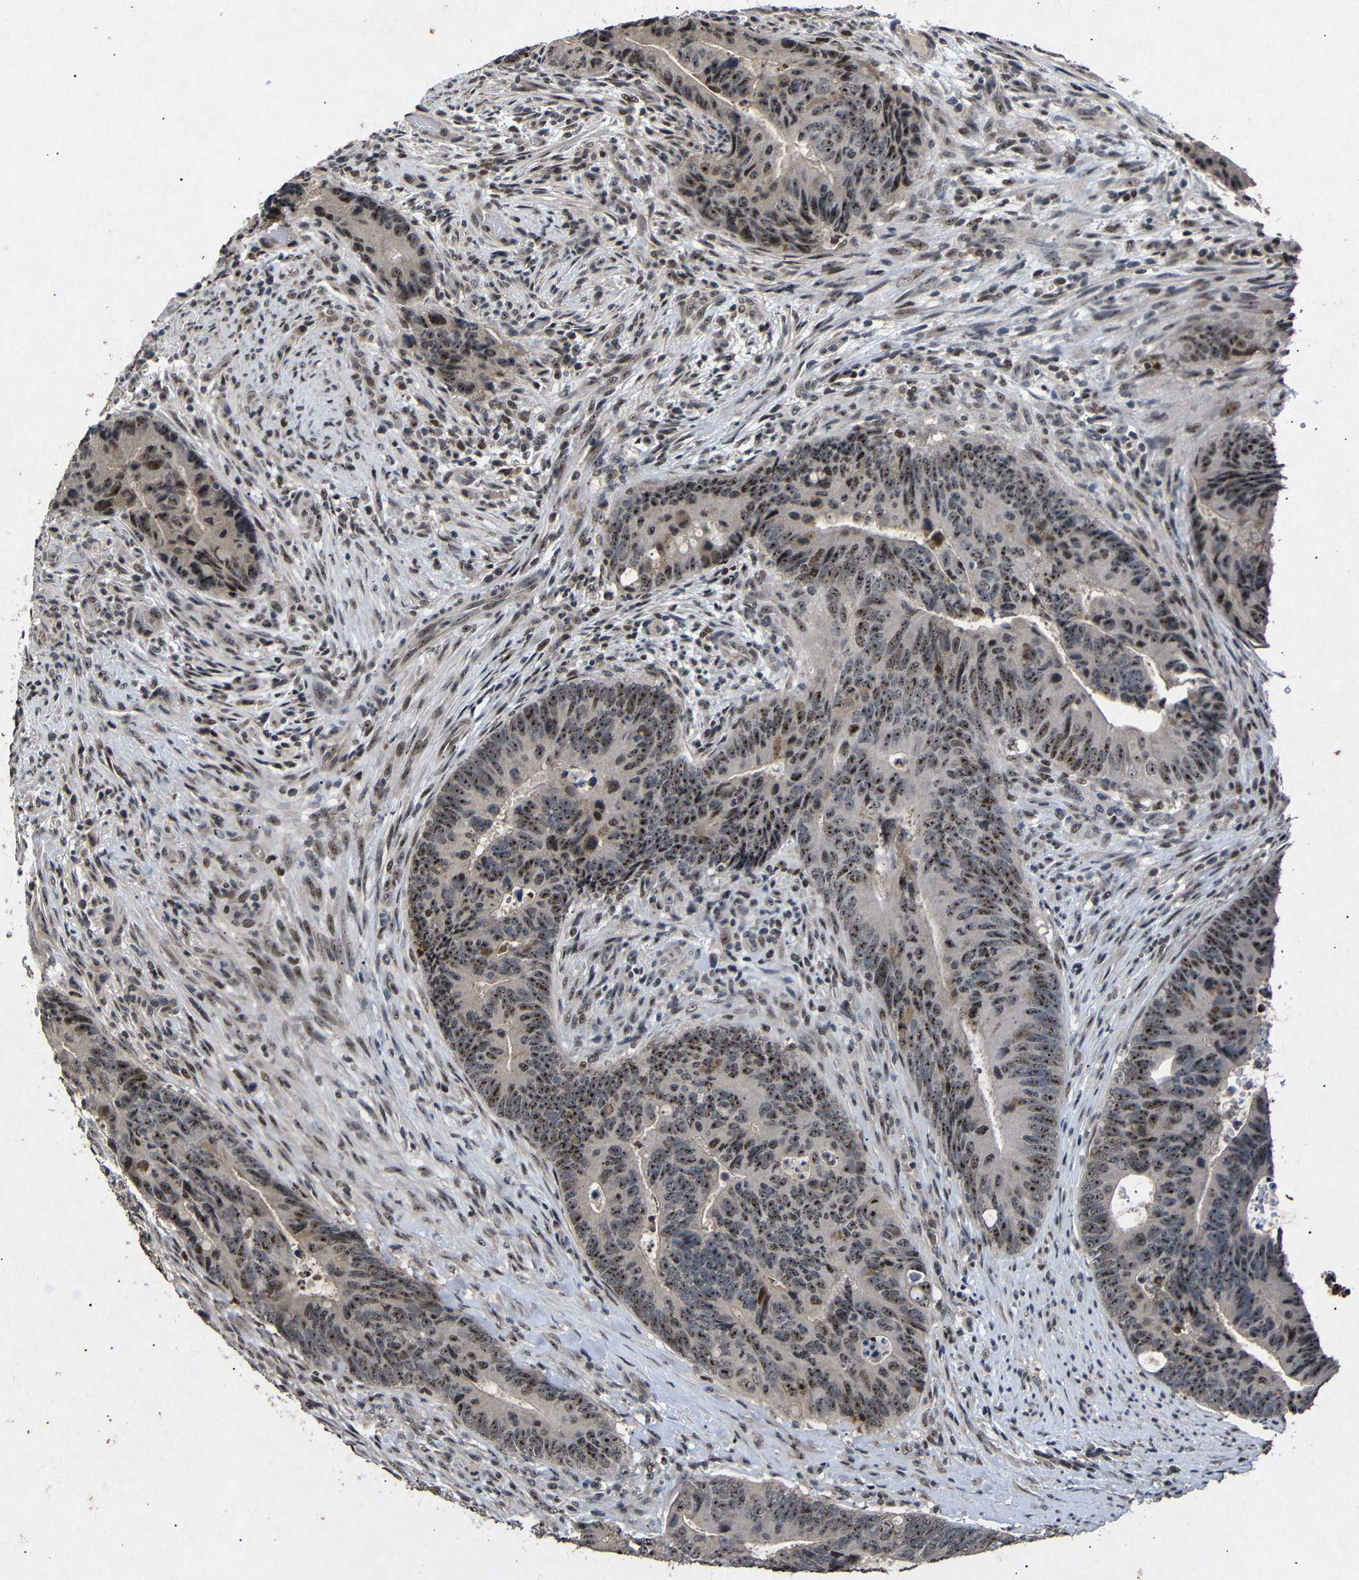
{"staining": {"intensity": "strong", "quantity": ">75%", "location": "nuclear"}, "tissue": "colorectal cancer", "cell_type": "Tumor cells", "image_type": "cancer", "snomed": [{"axis": "morphology", "description": "Normal tissue, NOS"}, {"axis": "morphology", "description": "Adenocarcinoma, NOS"}, {"axis": "topography", "description": "Colon"}], "caption": "Immunohistochemical staining of human adenocarcinoma (colorectal) shows strong nuclear protein expression in about >75% of tumor cells.", "gene": "PARN", "patient": {"sex": "male", "age": 56}}